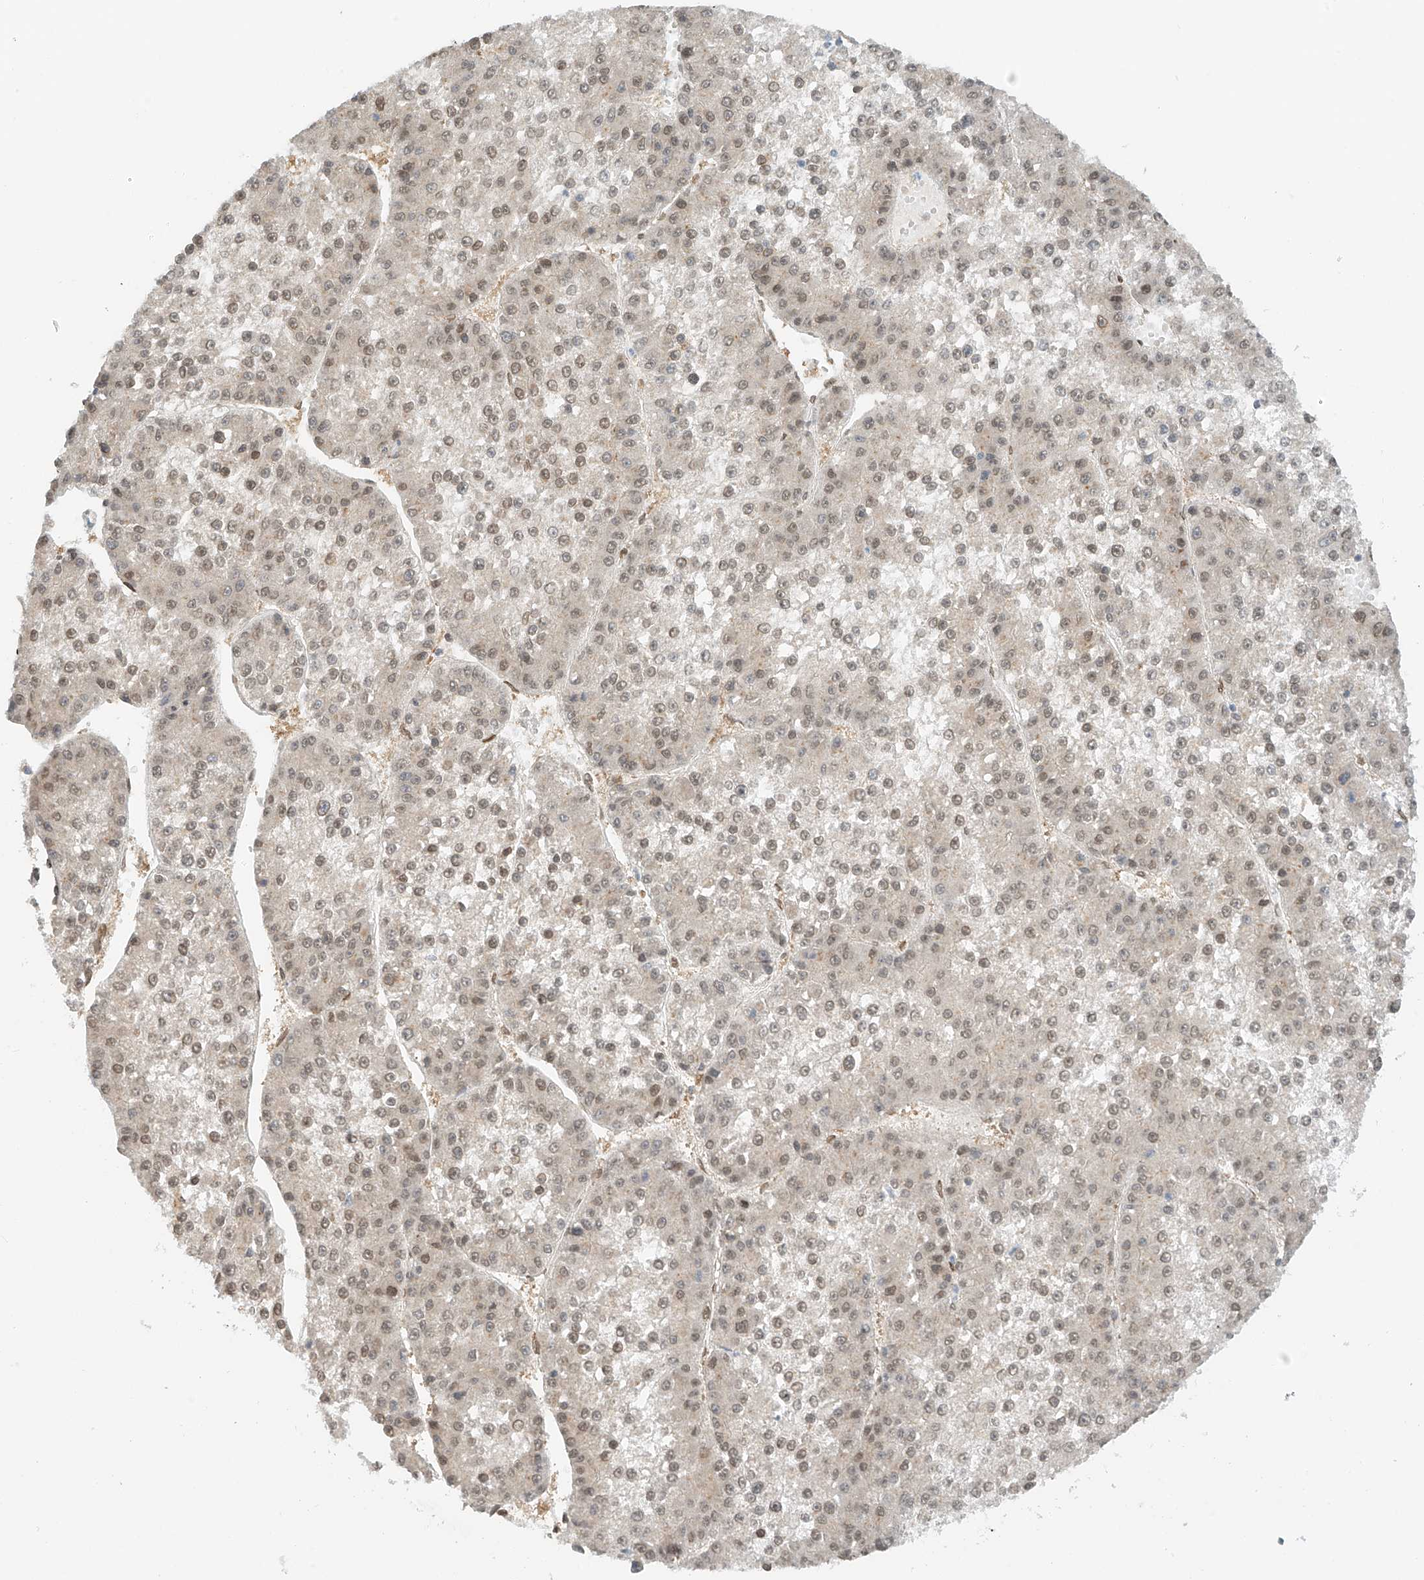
{"staining": {"intensity": "weak", "quantity": "25%-75%", "location": "nuclear"}, "tissue": "liver cancer", "cell_type": "Tumor cells", "image_type": "cancer", "snomed": [{"axis": "morphology", "description": "Carcinoma, Hepatocellular, NOS"}, {"axis": "topography", "description": "Liver"}], "caption": "Liver cancer (hepatocellular carcinoma) stained with immunohistochemistry reveals weak nuclear positivity in approximately 25%-75% of tumor cells. Using DAB (3,3'-diaminobenzidine) (brown) and hematoxylin (blue) stains, captured at high magnification using brightfield microscopy.", "gene": "STARD9", "patient": {"sex": "female", "age": 73}}